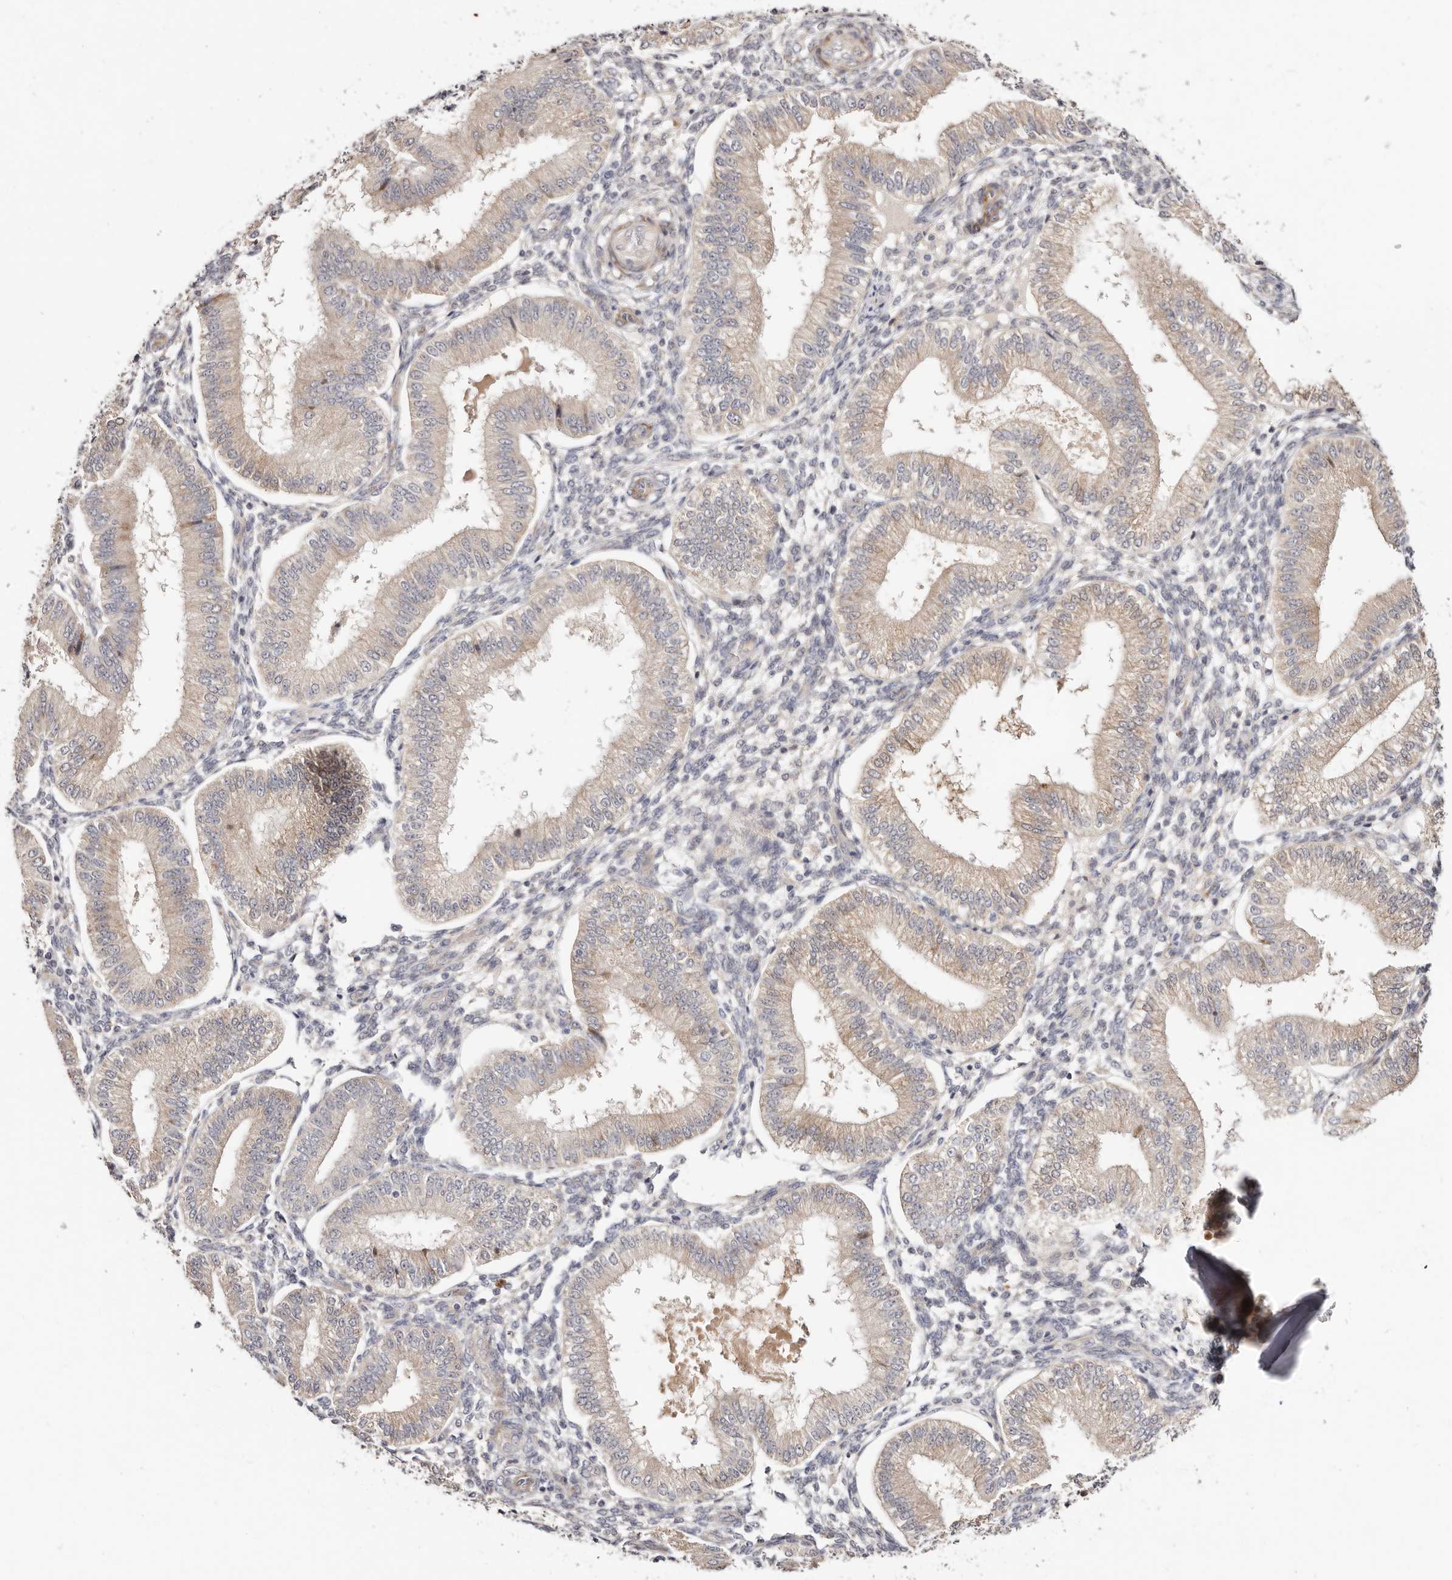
{"staining": {"intensity": "negative", "quantity": "none", "location": "none"}, "tissue": "endometrium", "cell_type": "Cells in endometrial stroma", "image_type": "normal", "snomed": [{"axis": "morphology", "description": "Normal tissue, NOS"}, {"axis": "topography", "description": "Endometrium"}], "caption": "A high-resolution histopathology image shows IHC staining of unremarkable endometrium, which displays no significant expression in cells in endometrial stroma.", "gene": "BCL2L15", "patient": {"sex": "female", "age": 39}}